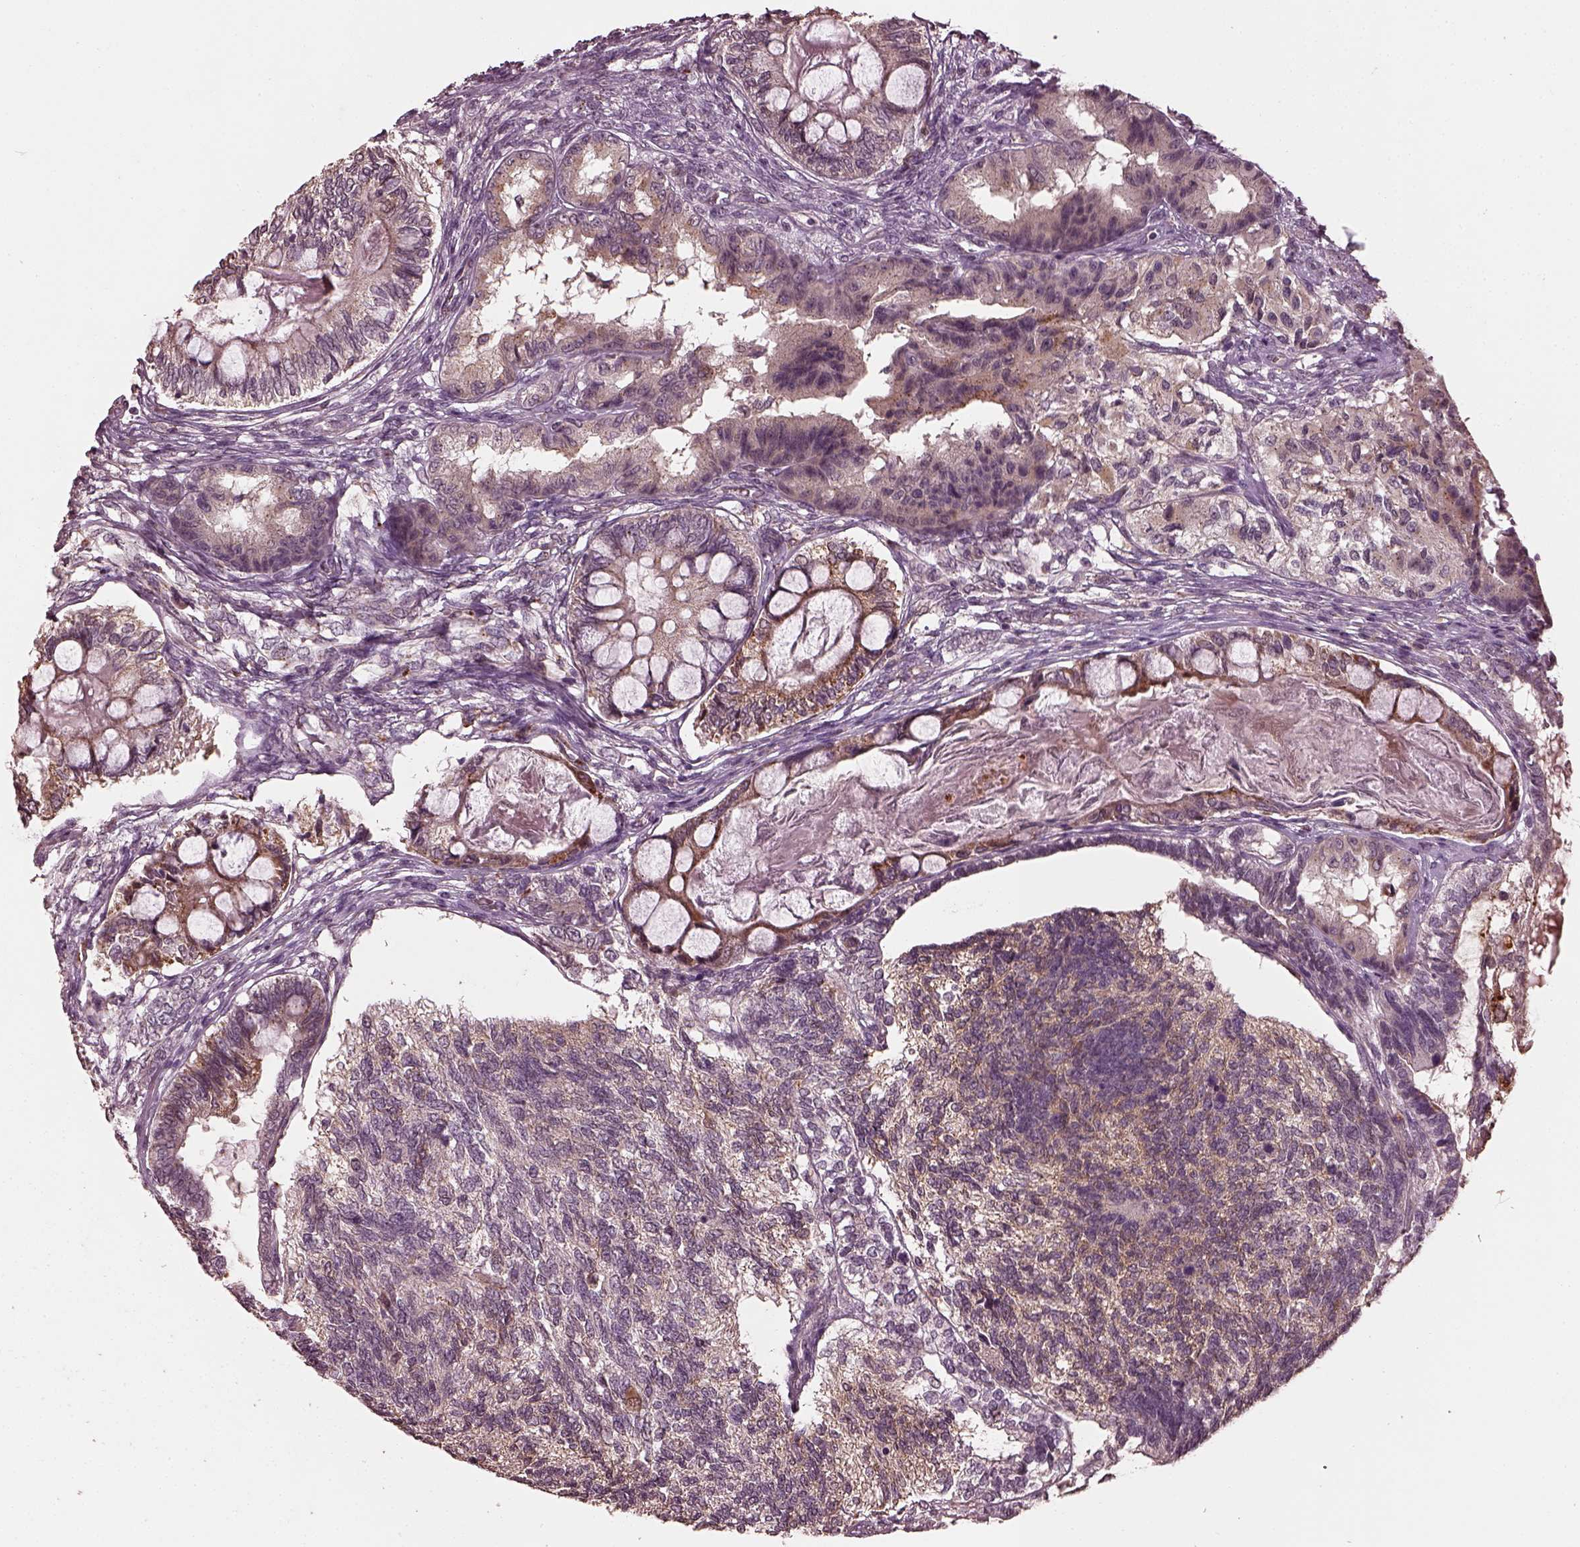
{"staining": {"intensity": "negative", "quantity": "none", "location": "none"}, "tissue": "testis cancer", "cell_type": "Tumor cells", "image_type": "cancer", "snomed": [{"axis": "morphology", "description": "Seminoma, NOS"}, {"axis": "morphology", "description": "Carcinoma, Embryonal, NOS"}, {"axis": "topography", "description": "Testis"}], "caption": "Immunohistochemistry of embryonal carcinoma (testis) reveals no staining in tumor cells.", "gene": "RUFY3", "patient": {"sex": "male", "age": 41}}